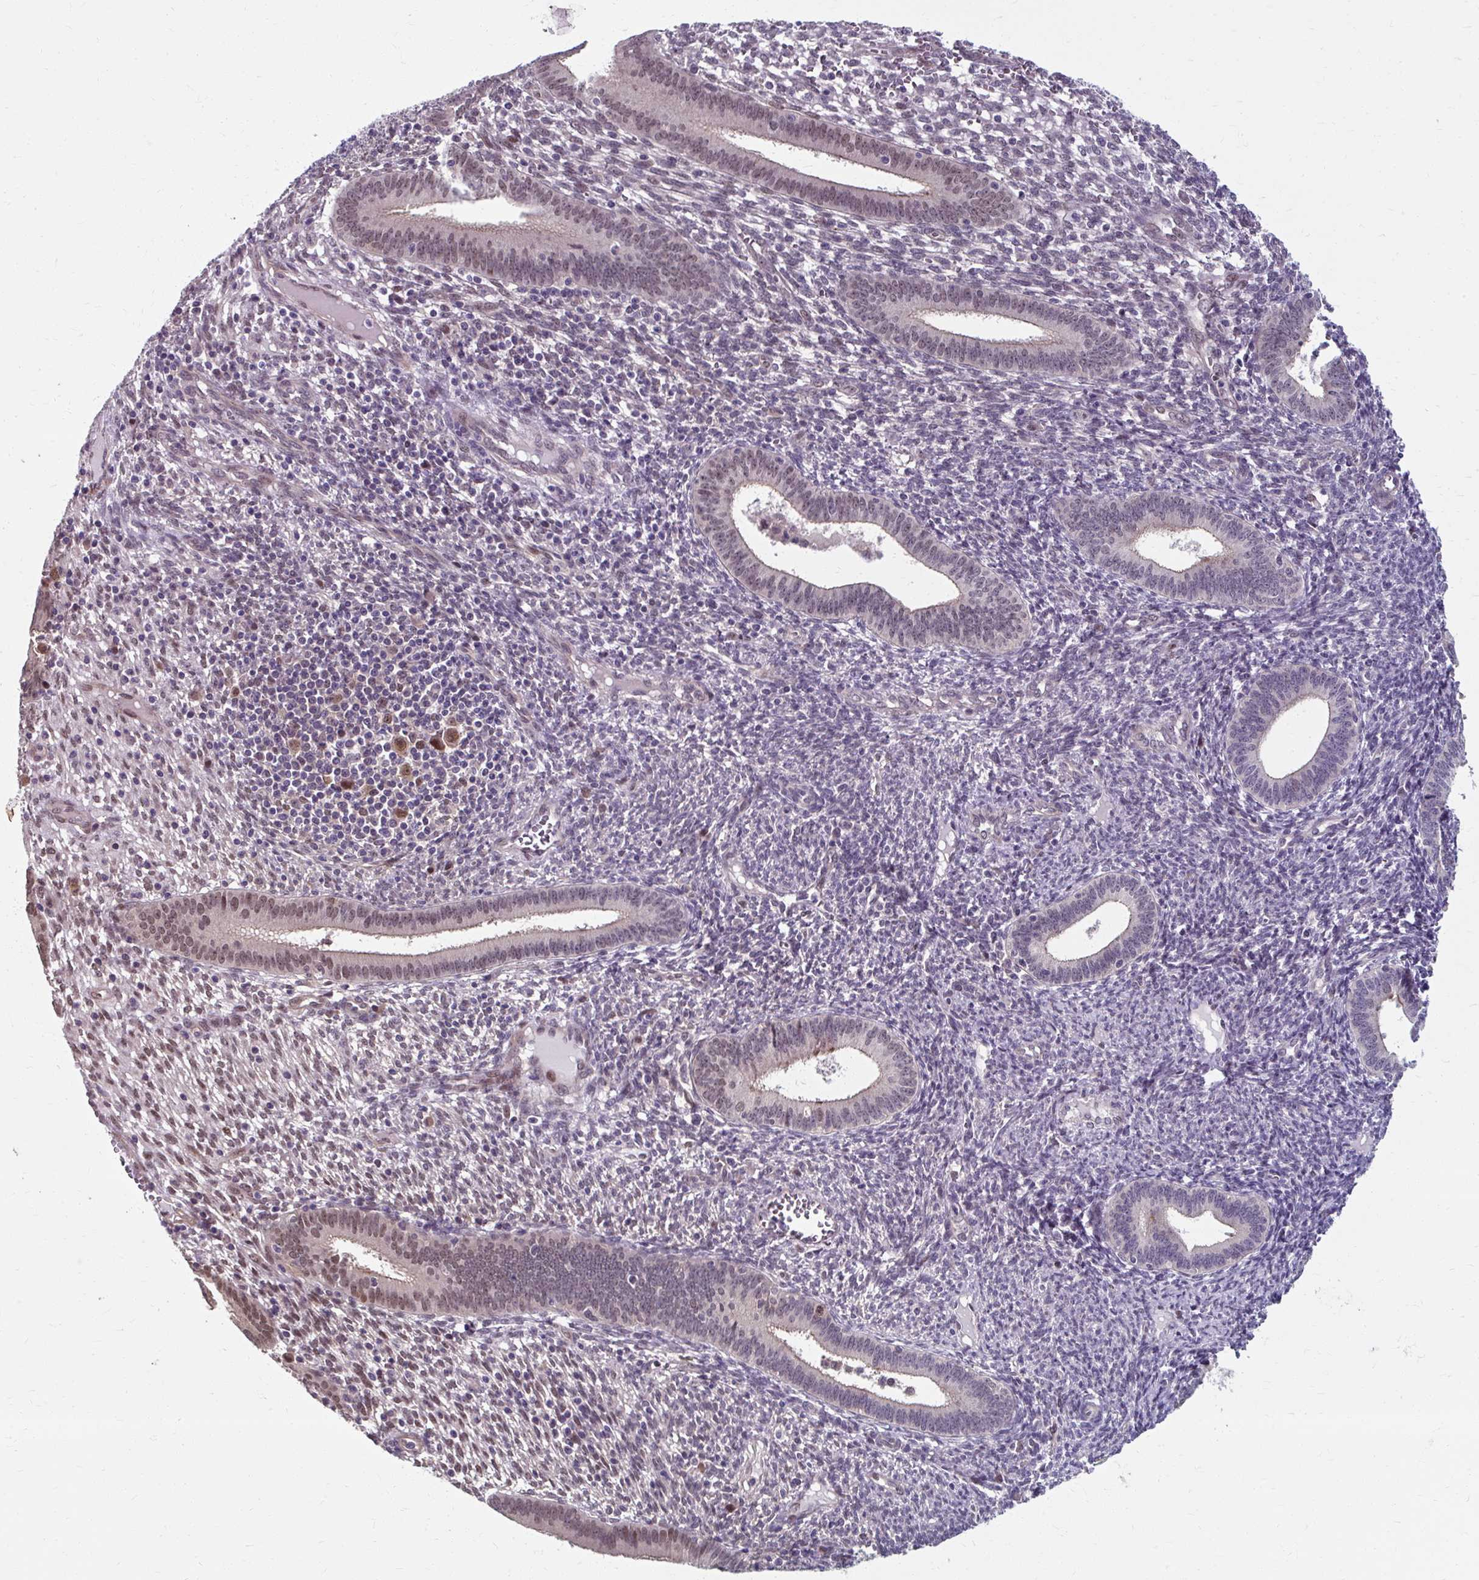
{"staining": {"intensity": "moderate", "quantity": "<25%", "location": "nuclear"}, "tissue": "endometrium", "cell_type": "Cells in endometrial stroma", "image_type": "normal", "snomed": [{"axis": "morphology", "description": "Normal tissue, NOS"}, {"axis": "topography", "description": "Endometrium"}], "caption": "Approximately <25% of cells in endometrial stroma in unremarkable human endometrium demonstrate moderate nuclear protein expression as visualized by brown immunohistochemical staining.", "gene": "ZNF555", "patient": {"sex": "female", "age": 41}}